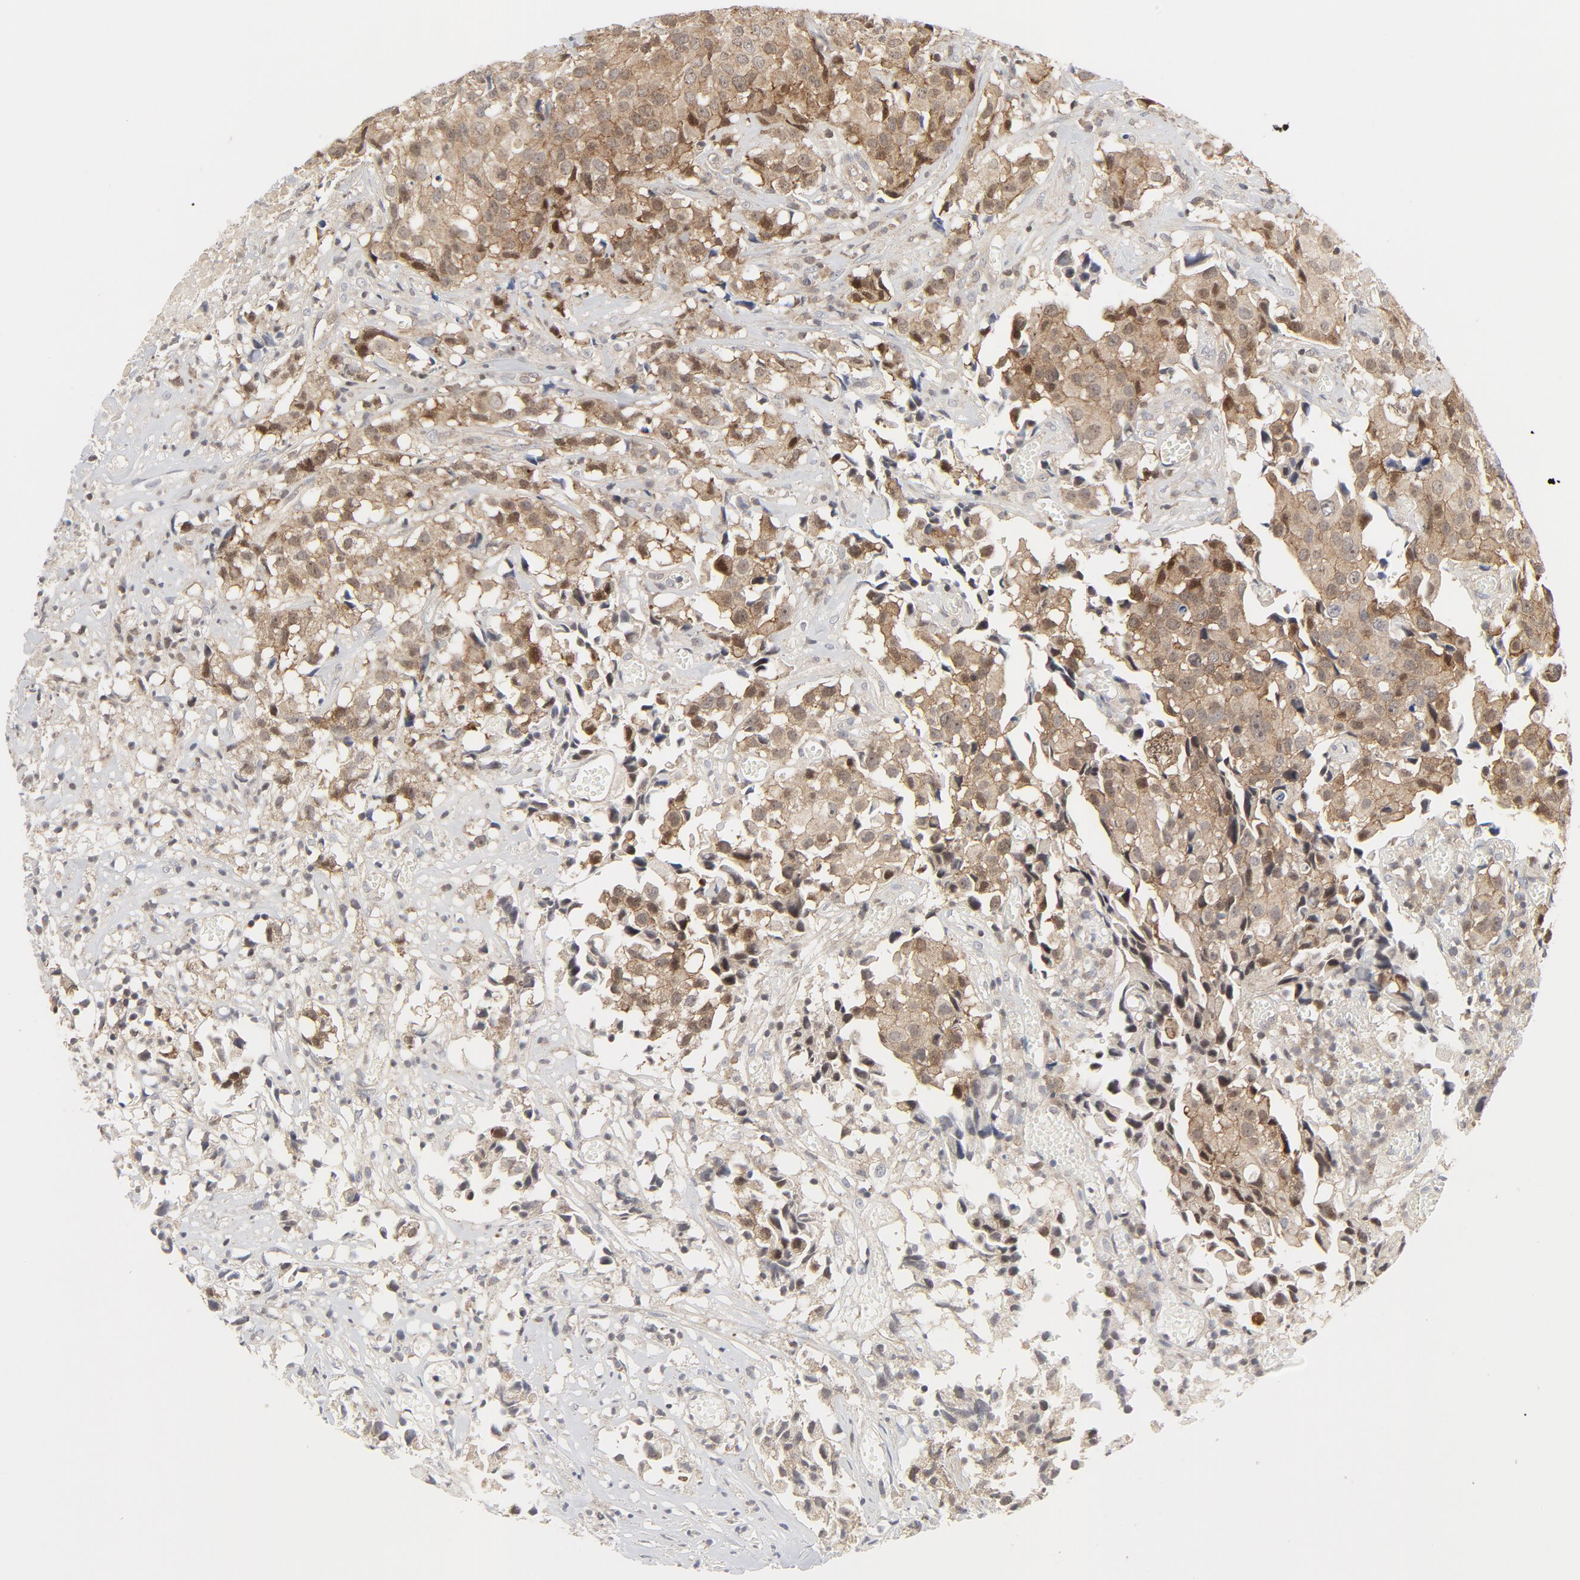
{"staining": {"intensity": "weak", "quantity": ">75%", "location": "cytoplasmic/membranous"}, "tissue": "urothelial cancer", "cell_type": "Tumor cells", "image_type": "cancer", "snomed": [{"axis": "morphology", "description": "Urothelial carcinoma, High grade"}, {"axis": "topography", "description": "Urinary bladder"}], "caption": "Protein staining of urothelial cancer tissue displays weak cytoplasmic/membranous staining in approximately >75% of tumor cells.", "gene": "MAP2K7", "patient": {"sex": "female", "age": 75}}